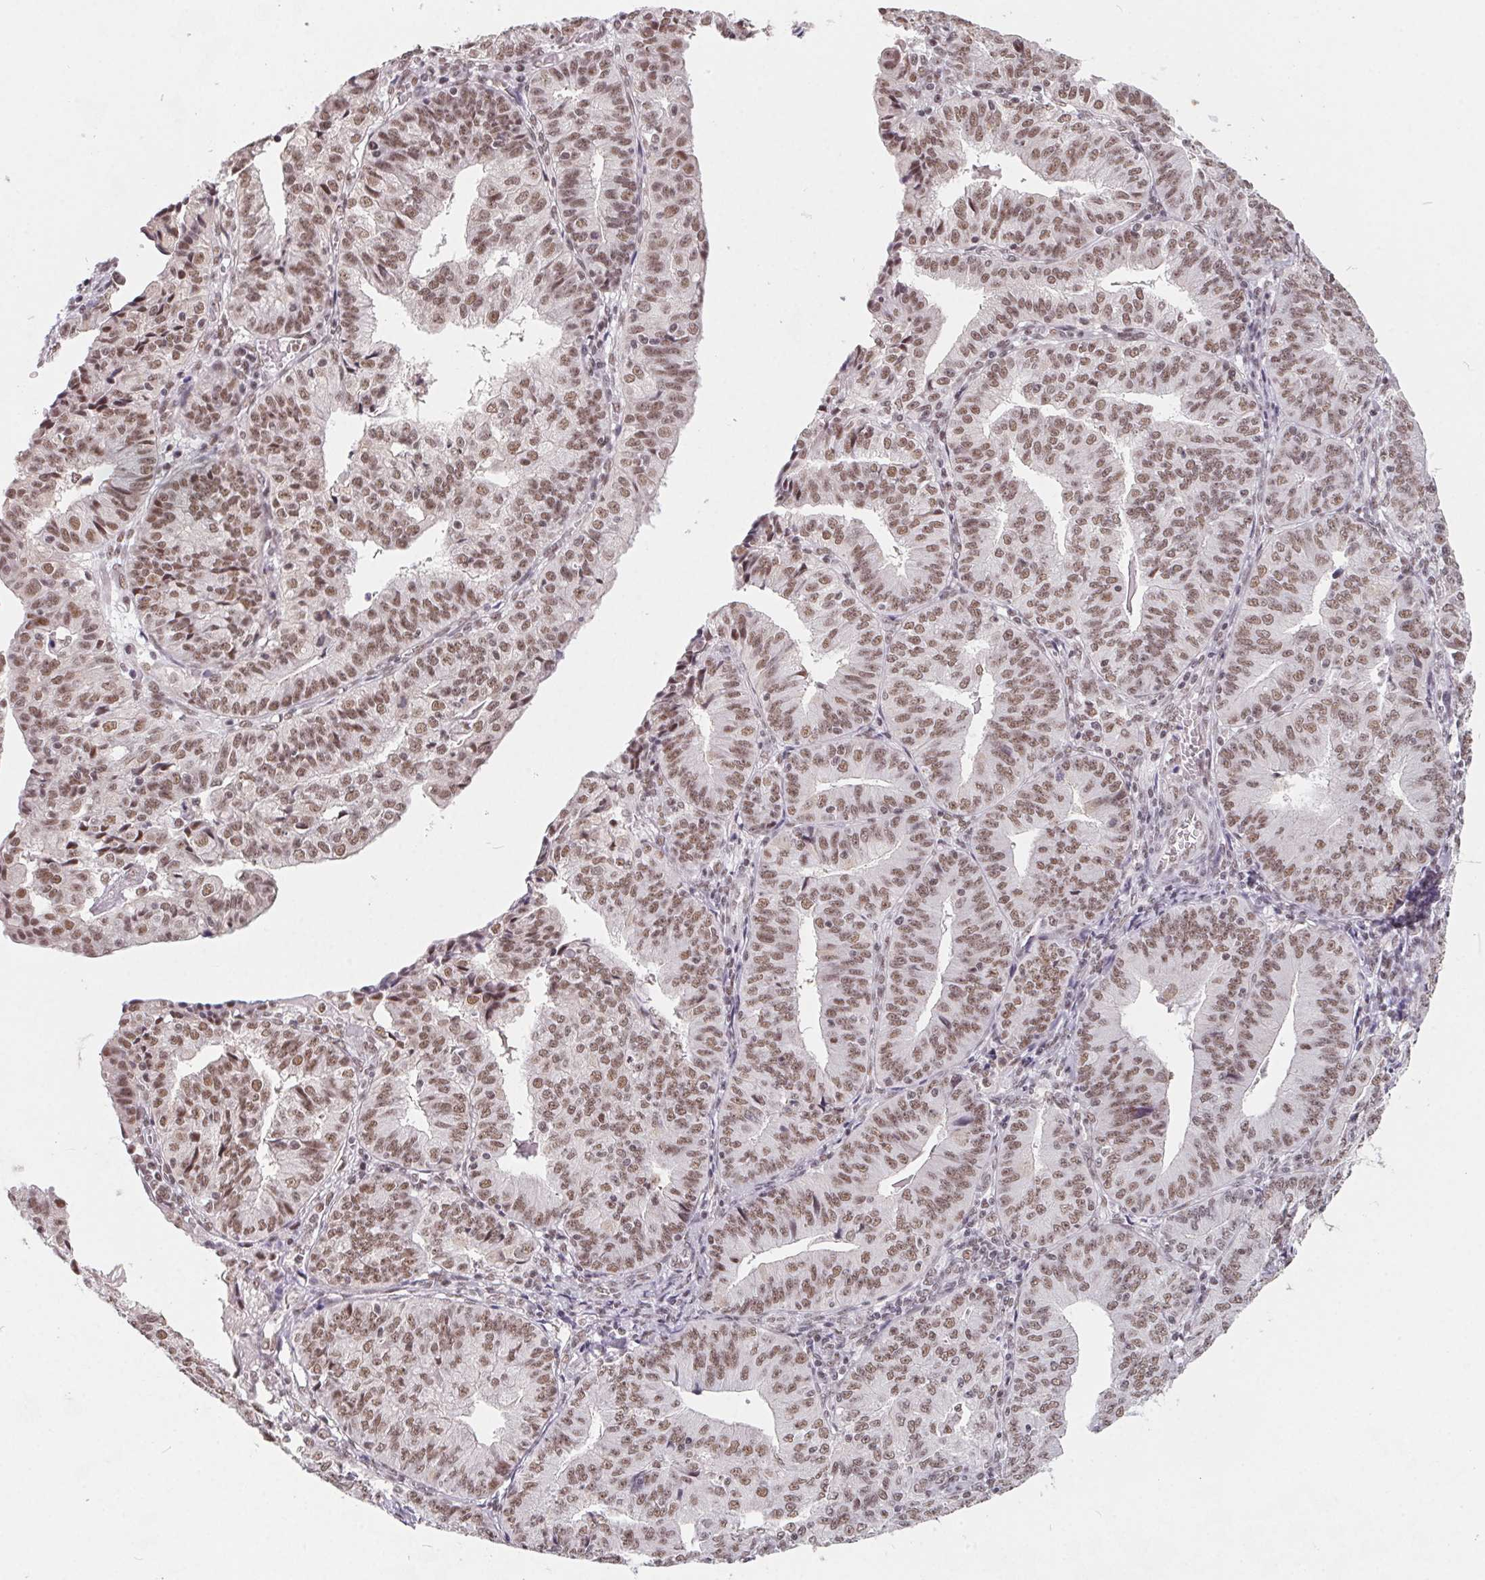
{"staining": {"intensity": "moderate", "quantity": ">75%", "location": "nuclear"}, "tissue": "endometrial cancer", "cell_type": "Tumor cells", "image_type": "cancer", "snomed": [{"axis": "morphology", "description": "Adenocarcinoma, NOS"}, {"axis": "topography", "description": "Endometrium"}], "caption": "Endometrial cancer (adenocarcinoma) stained with immunohistochemistry demonstrates moderate nuclear staining in about >75% of tumor cells. (brown staining indicates protein expression, while blue staining denotes nuclei).", "gene": "TCERG1", "patient": {"sex": "female", "age": 56}}